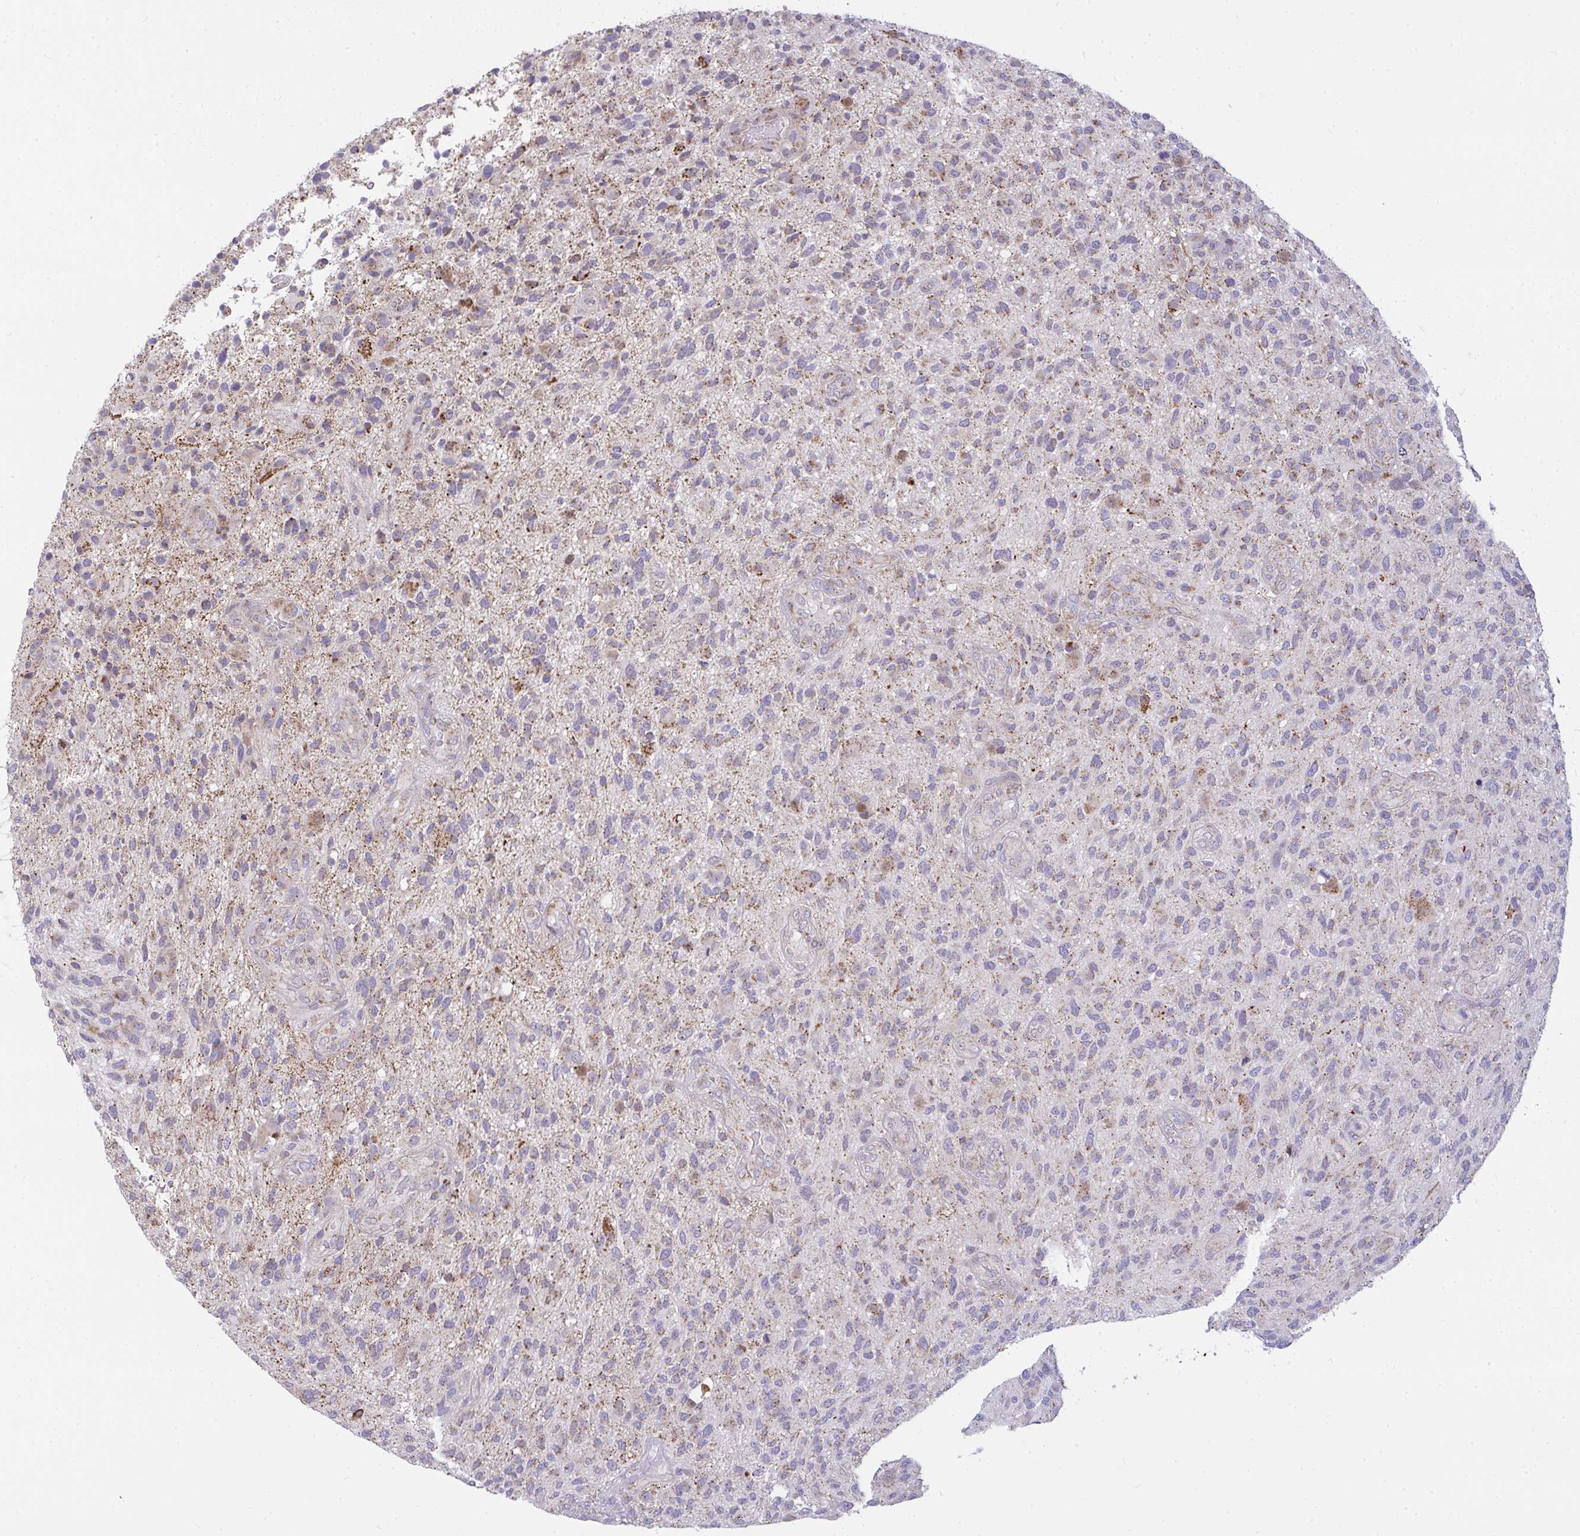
{"staining": {"intensity": "weak", "quantity": "<25%", "location": "cytoplasmic/membranous"}, "tissue": "glioma", "cell_type": "Tumor cells", "image_type": "cancer", "snomed": [{"axis": "morphology", "description": "Glioma, malignant, High grade"}, {"axis": "topography", "description": "Brain"}], "caption": "This is an immunohistochemistry (IHC) histopathology image of glioma. There is no positivity in tumor cells.", "gene": "SRRM4", "patient": {"sex": "male", "age": 47}}